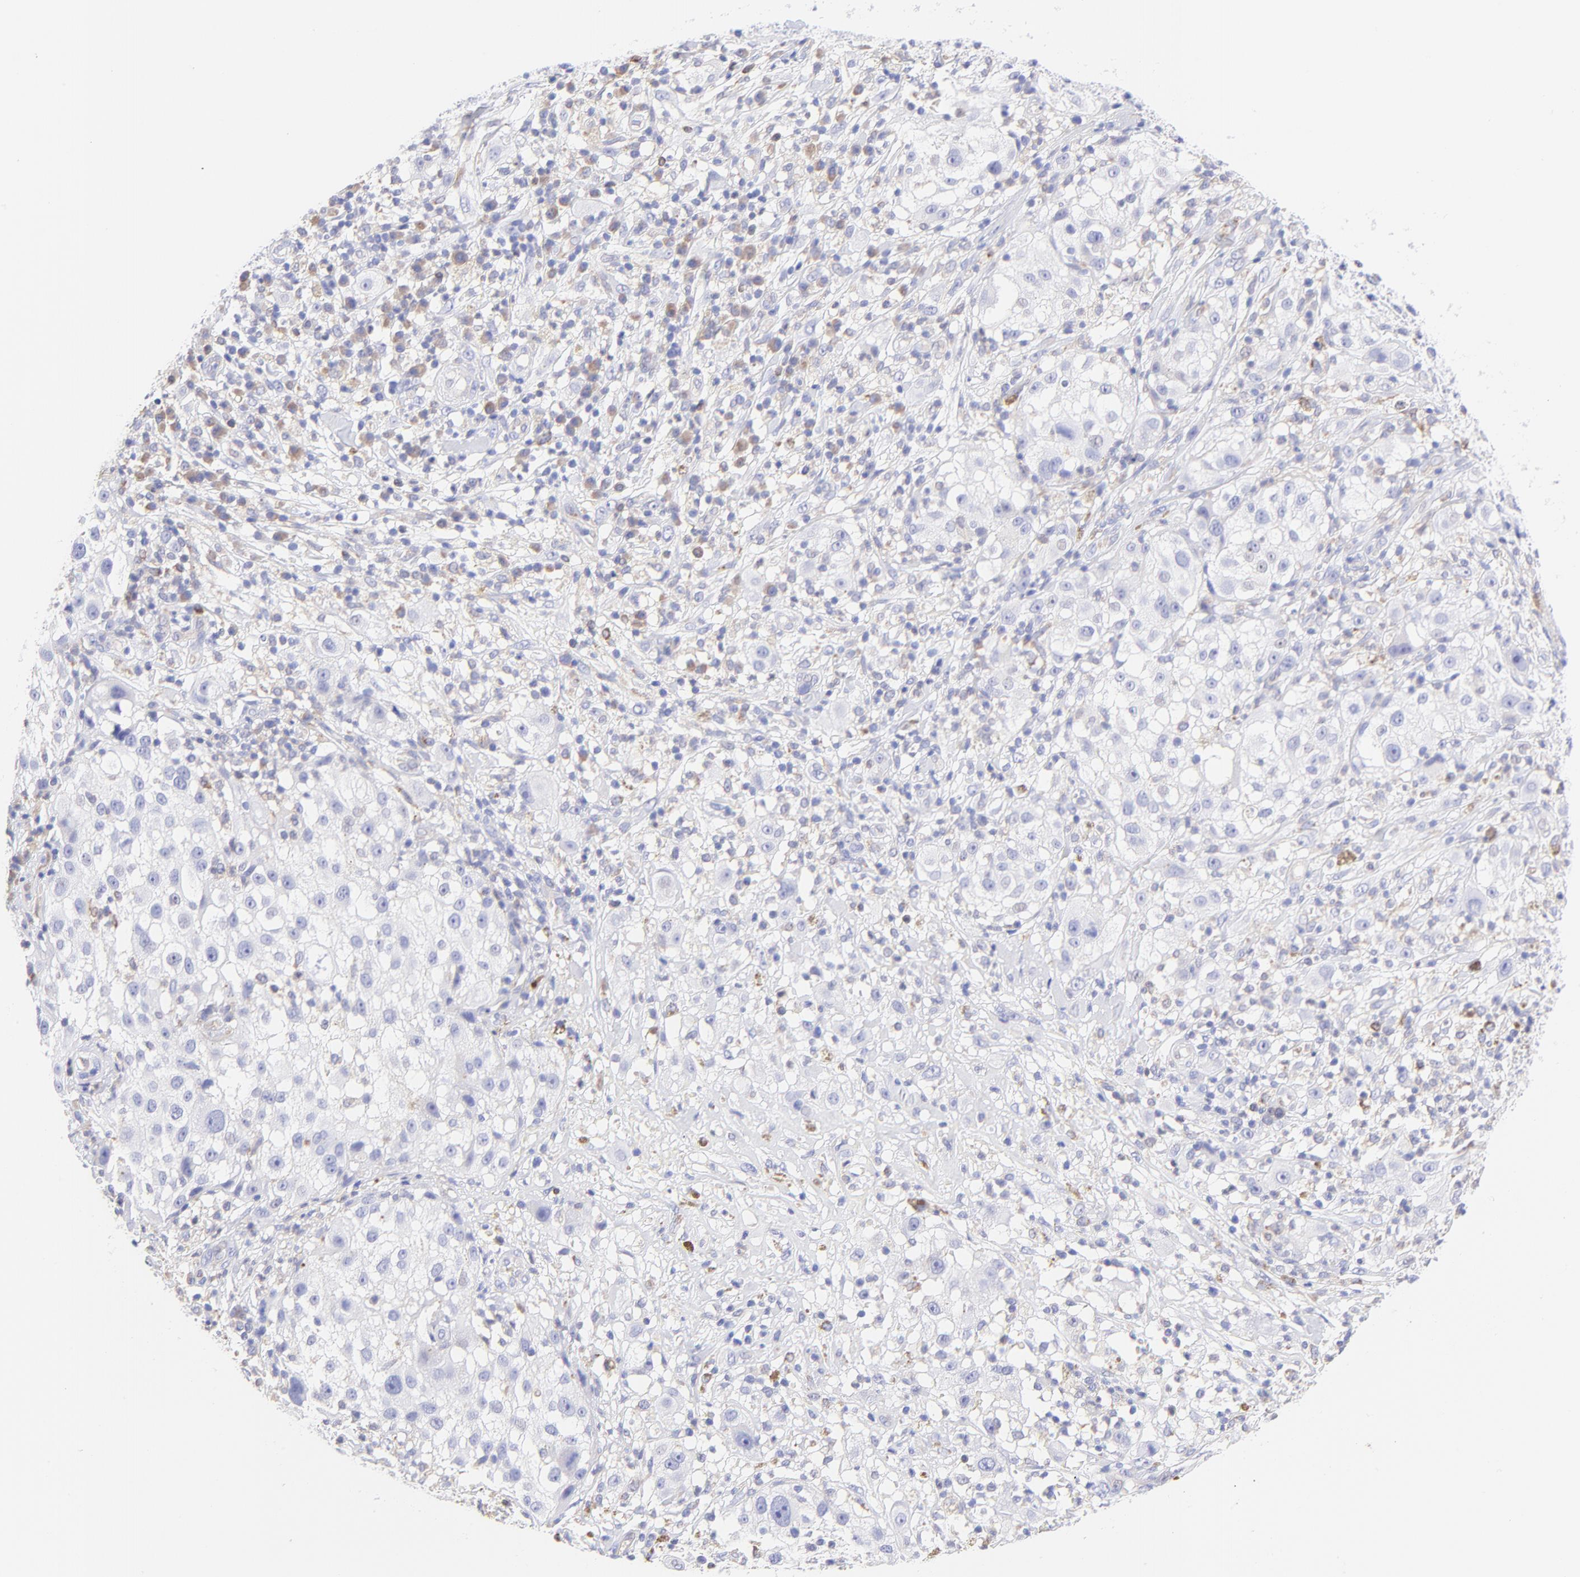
{"staining": {"intensity": "negative", "quantity": "none", "location": "none"}, "tissue": "melanoma", "cell_type": "Tumor cells", "image_type": "cancer", "snomed": [{"axis": "morphology", "description": "Necrosis, NOS"}, {"axis": "morphology", "description": "Malignant melanoma, NOS"}, {"axis": "topography", "description": "Skin"}], "caption": "DAB immunohistochemical staining of human melanoma exhibits no significant positivity in tumor cells.", "gene": "IRAG2", "patient": {"sex": "female", "age": 87}}